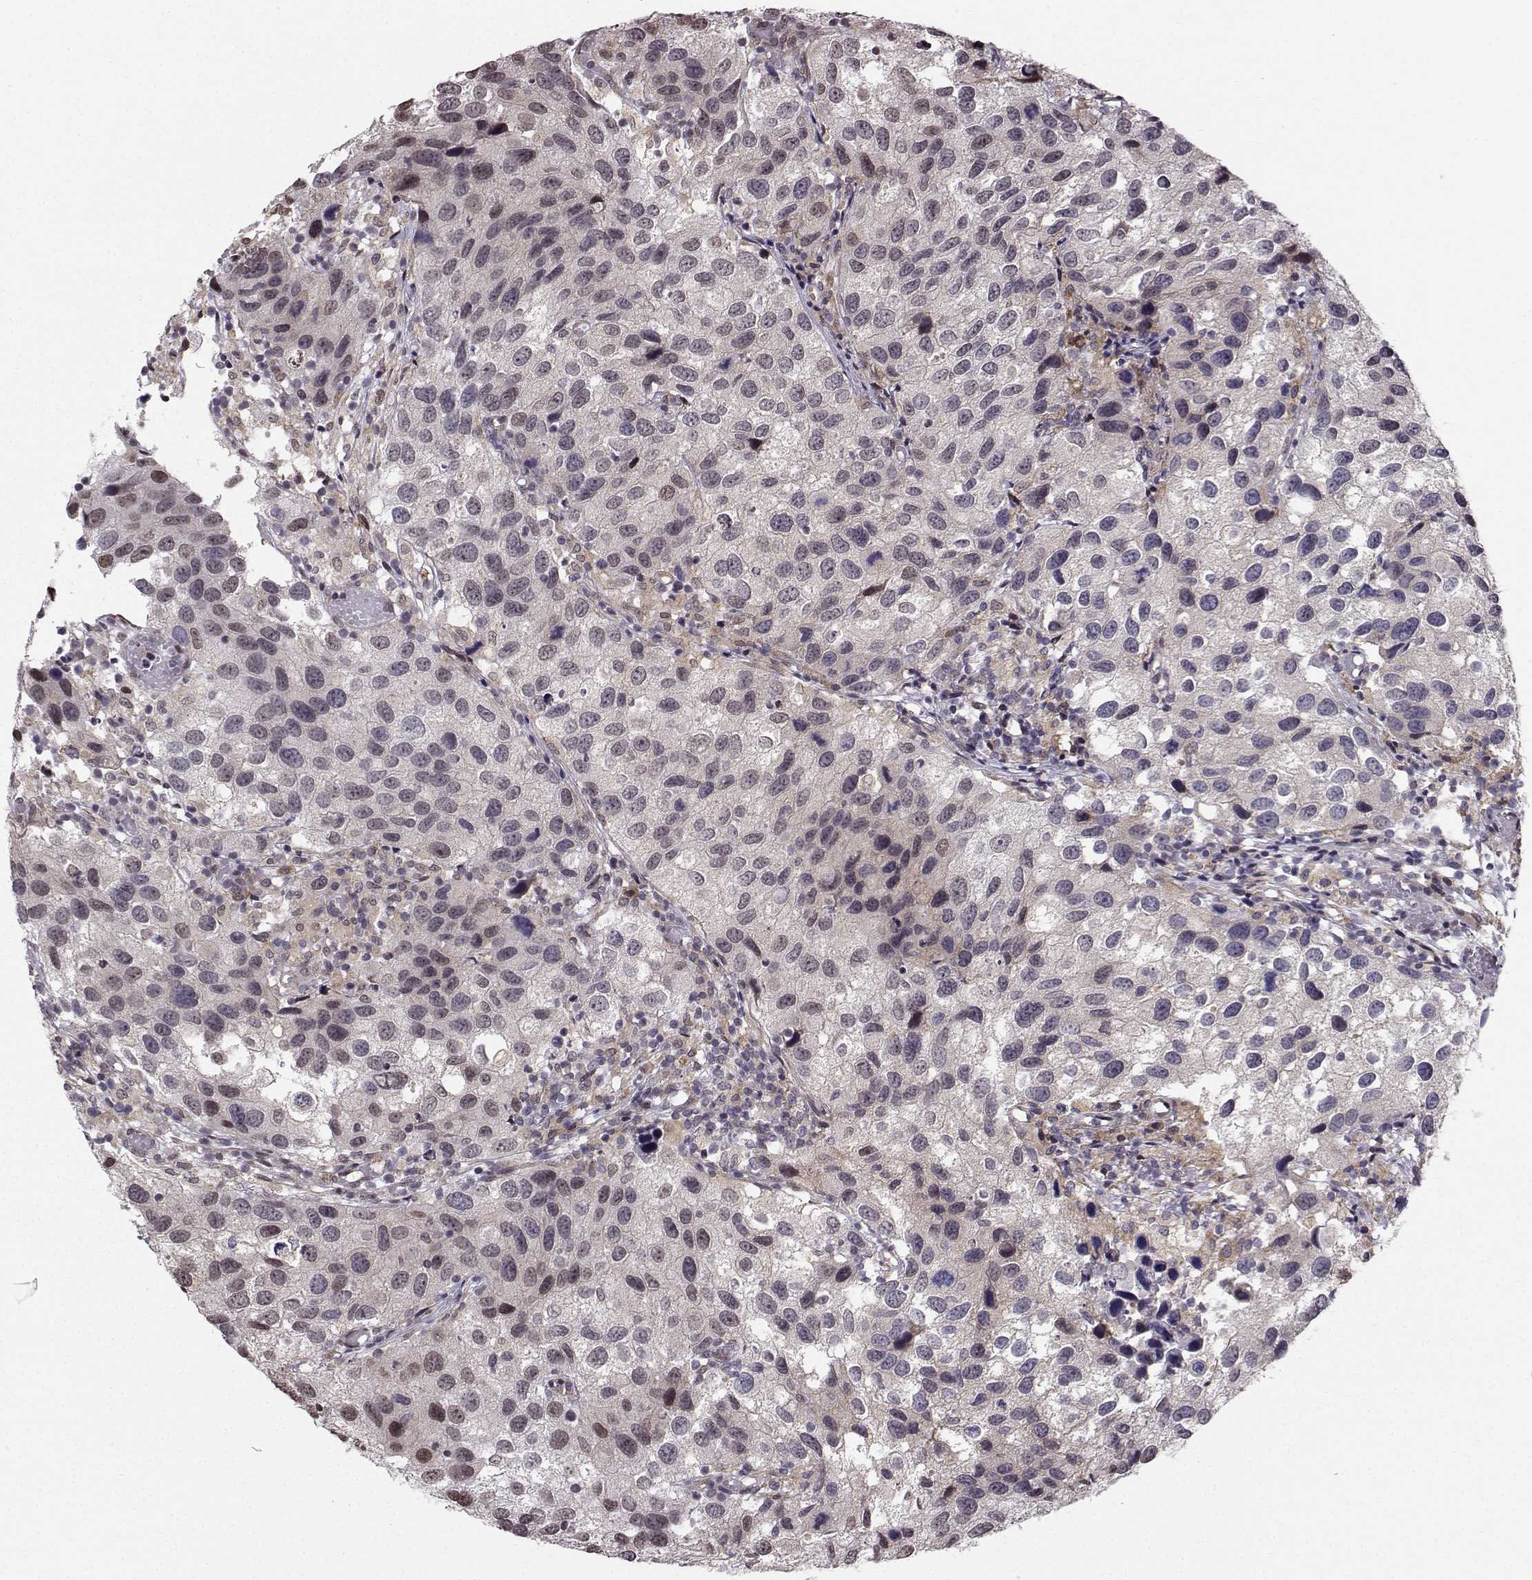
{"staining": {"intensity": "negative", "quantity": "none", "location": "none"}, "tissue": "urothelial cancer", "cell_type": "Tumor cells", "image_type": "cancer", "snomed": [{"axis": "morphology", "description": "Urothelial carcinoma, High grade"}, {"axis": "topography", "description": "Urinary bladder"}], "caption": "DAB (3,3'-diaminobenzidine) immunohistochemical staining of human urothelial carcinoma (high-grade) reveals no significant expression in tumor cells. Brightfield microscopy of immunohistochemistry stained with DAB (3,3'-diaminobenzidine) (brown) and hematoxylin (blue), captured at high magnification.", "gene": "EZH1", "patient": {"sex": "male", "age": 79}}